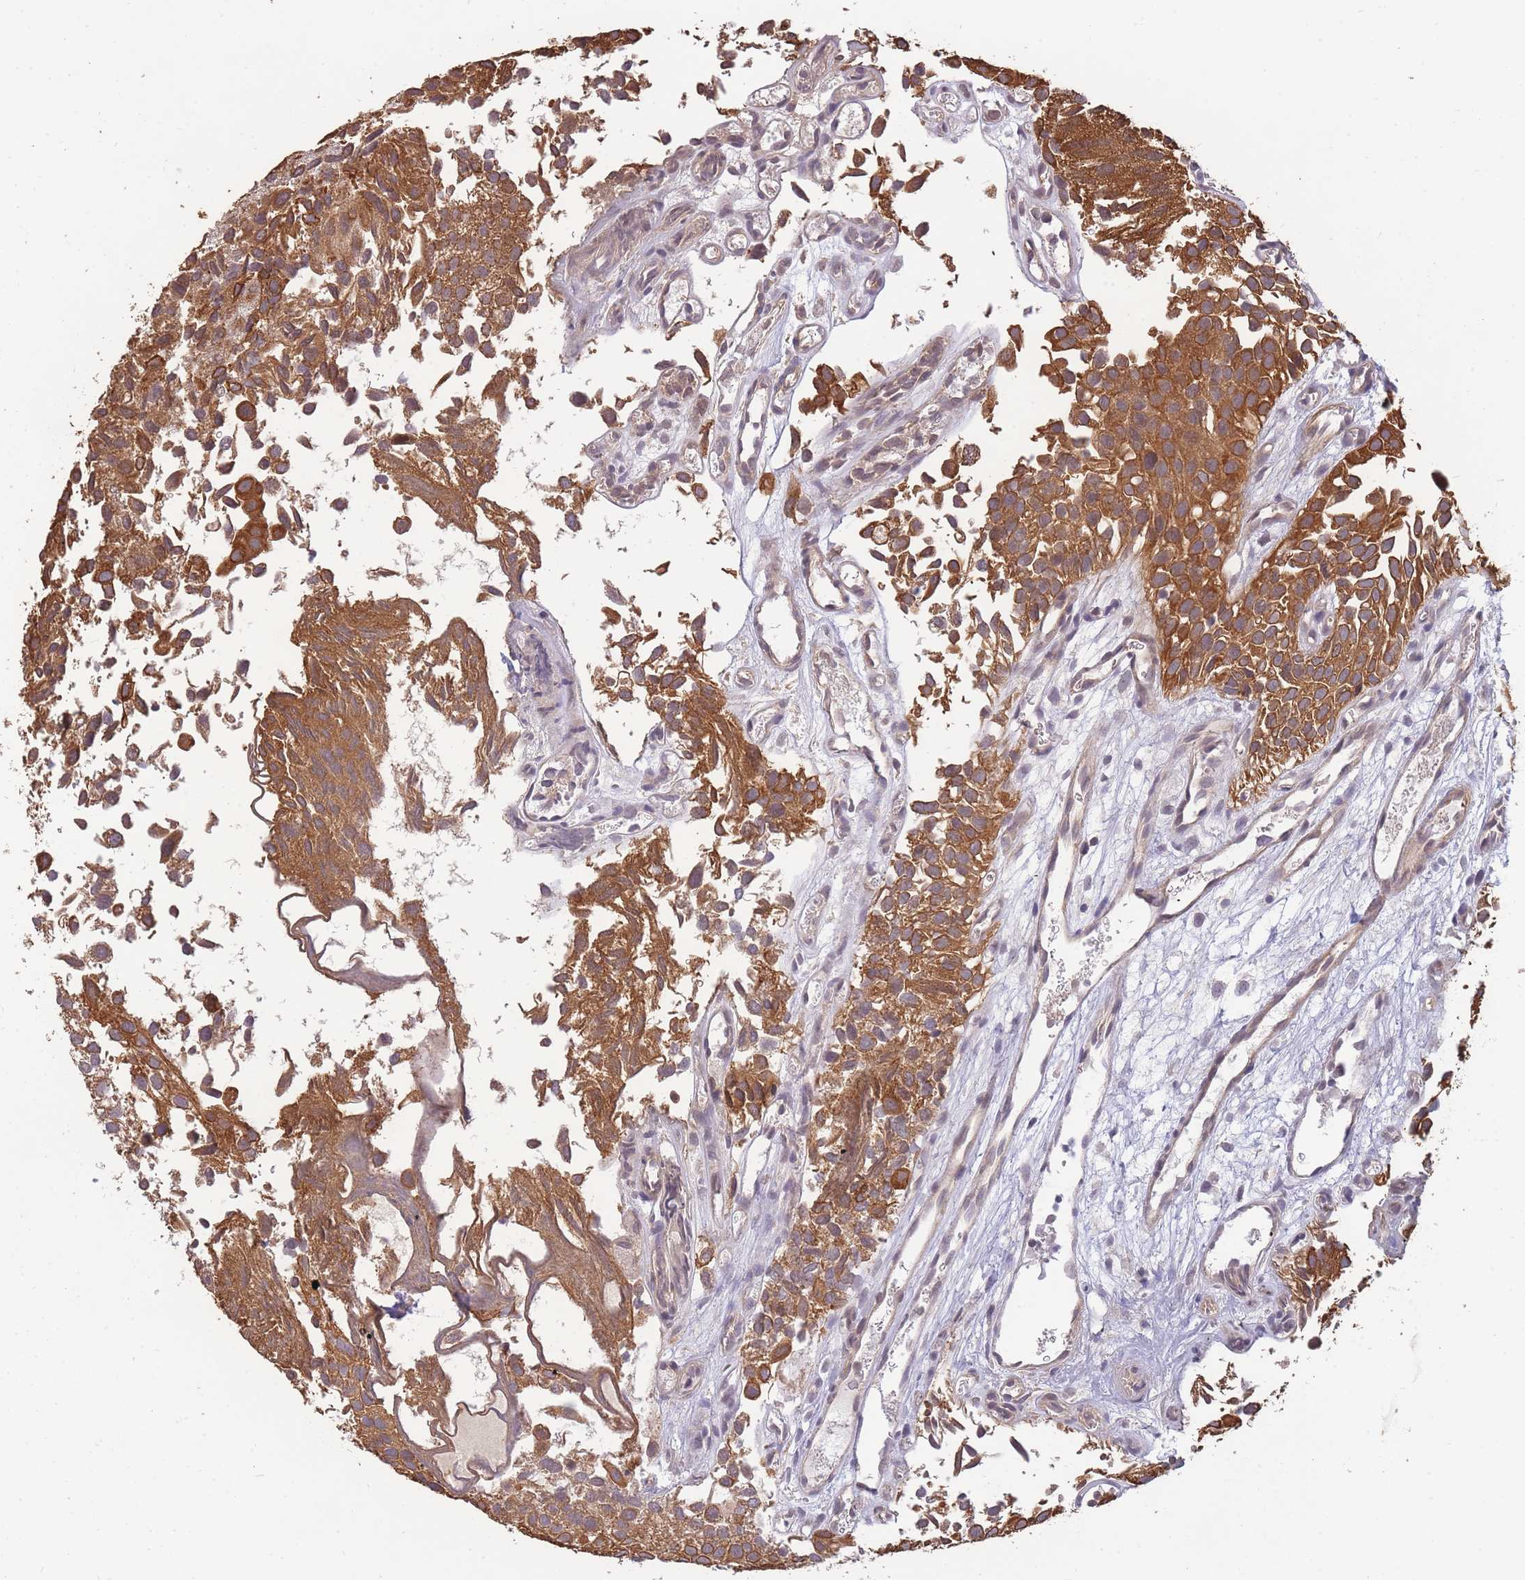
{"staining": {"intensity": "strong", "quantity": ">75%", "location": "cytoplasmic/membranous"}, "tissue": "urothelial cancer", "cell_type": "Tumor cells", "image_type": "cancer", "snomed": [{"axis": "morphology", "description": "Urothelial carcinoma, Low grade"}, {"axis": "topography", "description": "Urinary bladder"}], "caption": "Brown immunohistochemical staining in human urothelial carcinoma (low-grade) displays strong cytoplasmic/membranous expression in approximately >75% of tumor cells.", "gene": "SMC6", "patient": {"sex": "male", "age": 88}}